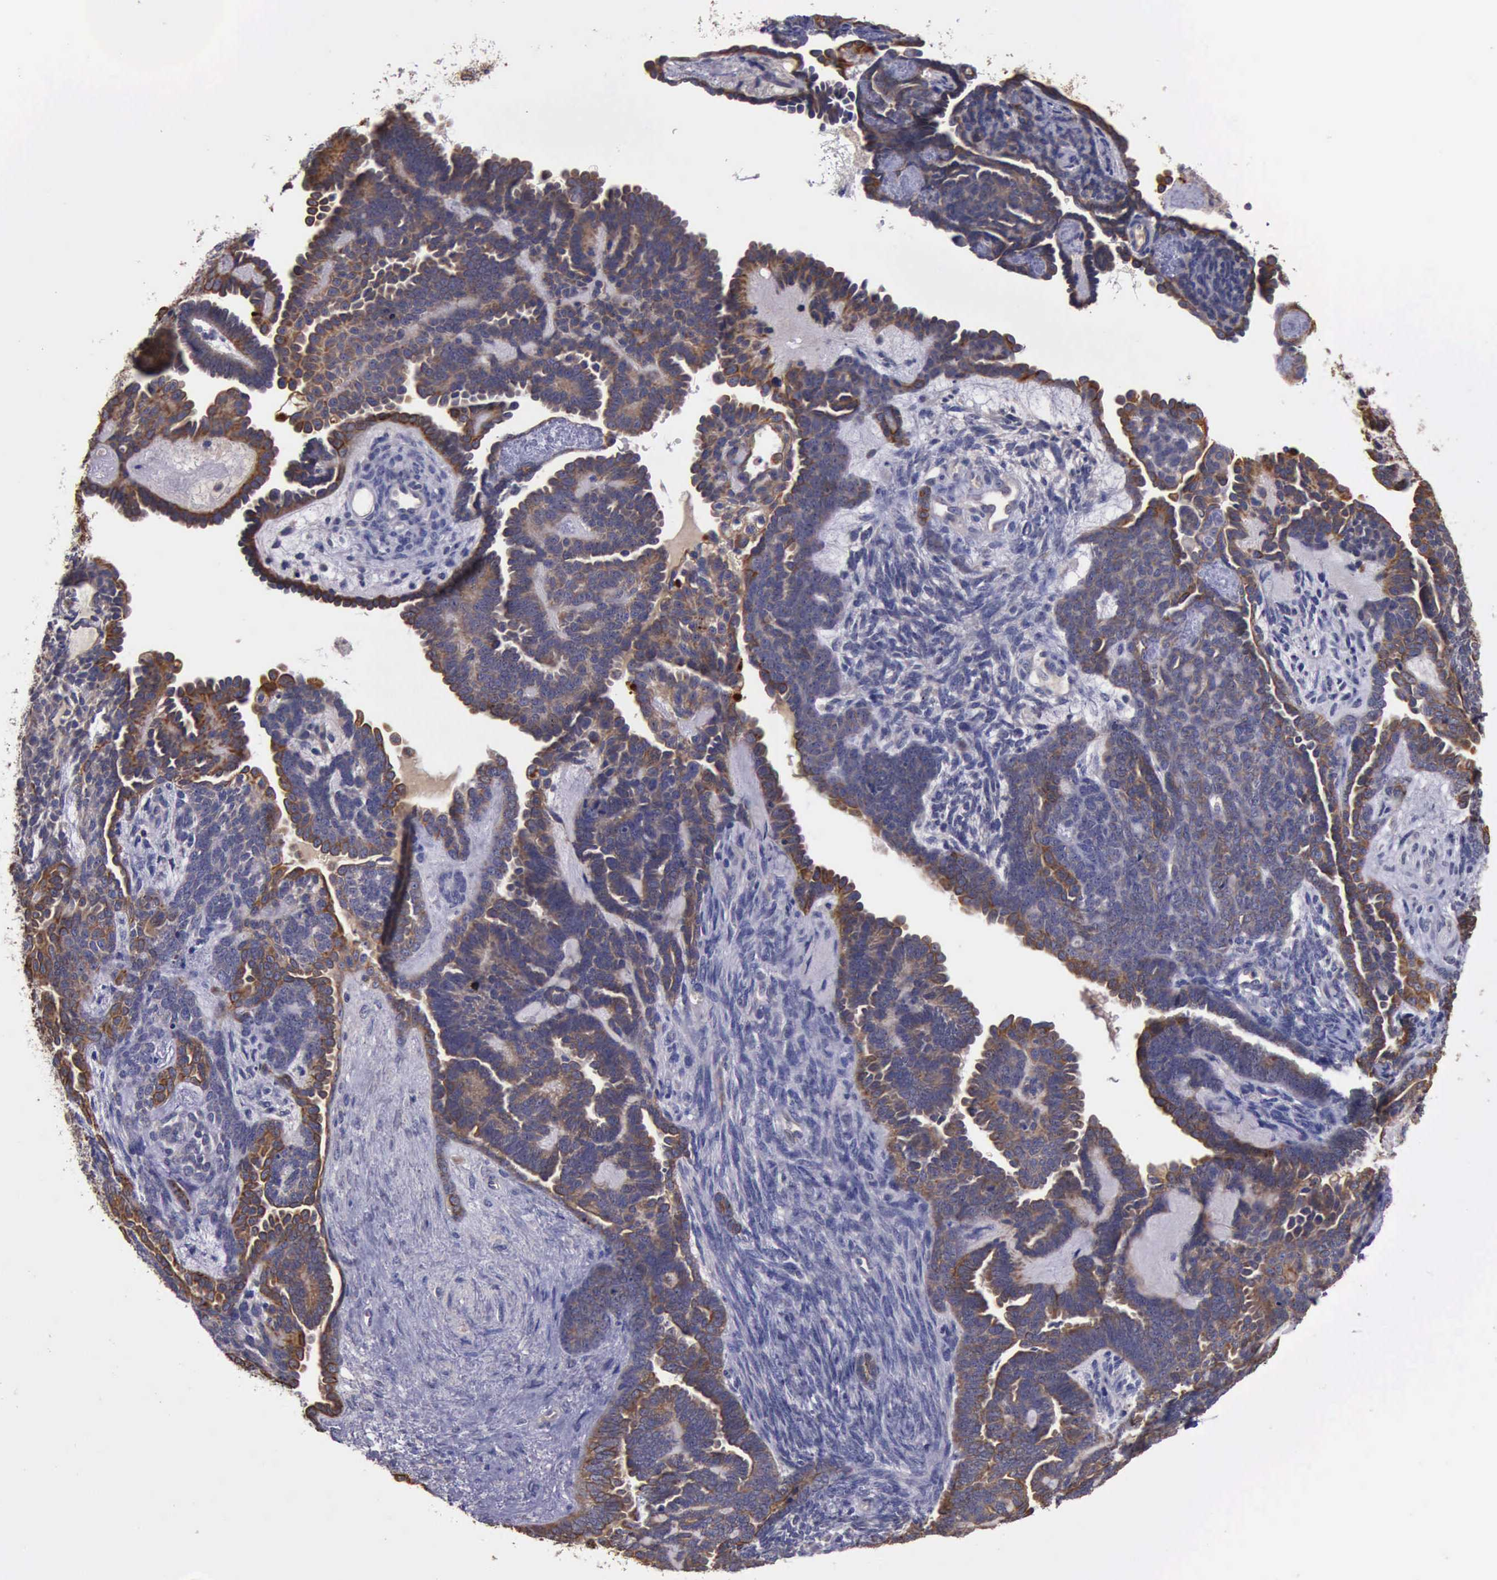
{"staining": {"intensity": "moderate", "quantity": ">75%", "location": "cytoplasmic/membranous"}, "tissue": "endometrial cancer", "cell_type": "Tumor cells", "image_type": "cancer", "snomed": [{"axis": "morphology", "description": "Neoplasm, malignant, NOS"}, {"axis": "topography", "description": "Endometrium"}], "caption": "This histopathology image shows immunohistochemistry (IHC) staining of endometrial cancer (malignant neoplasm), with medium moderate cytoplasmic/membranous expression in about >75% of tumor cells.", "gene": "RAB39B", "patient": {"sex": "female", "age": 74}}